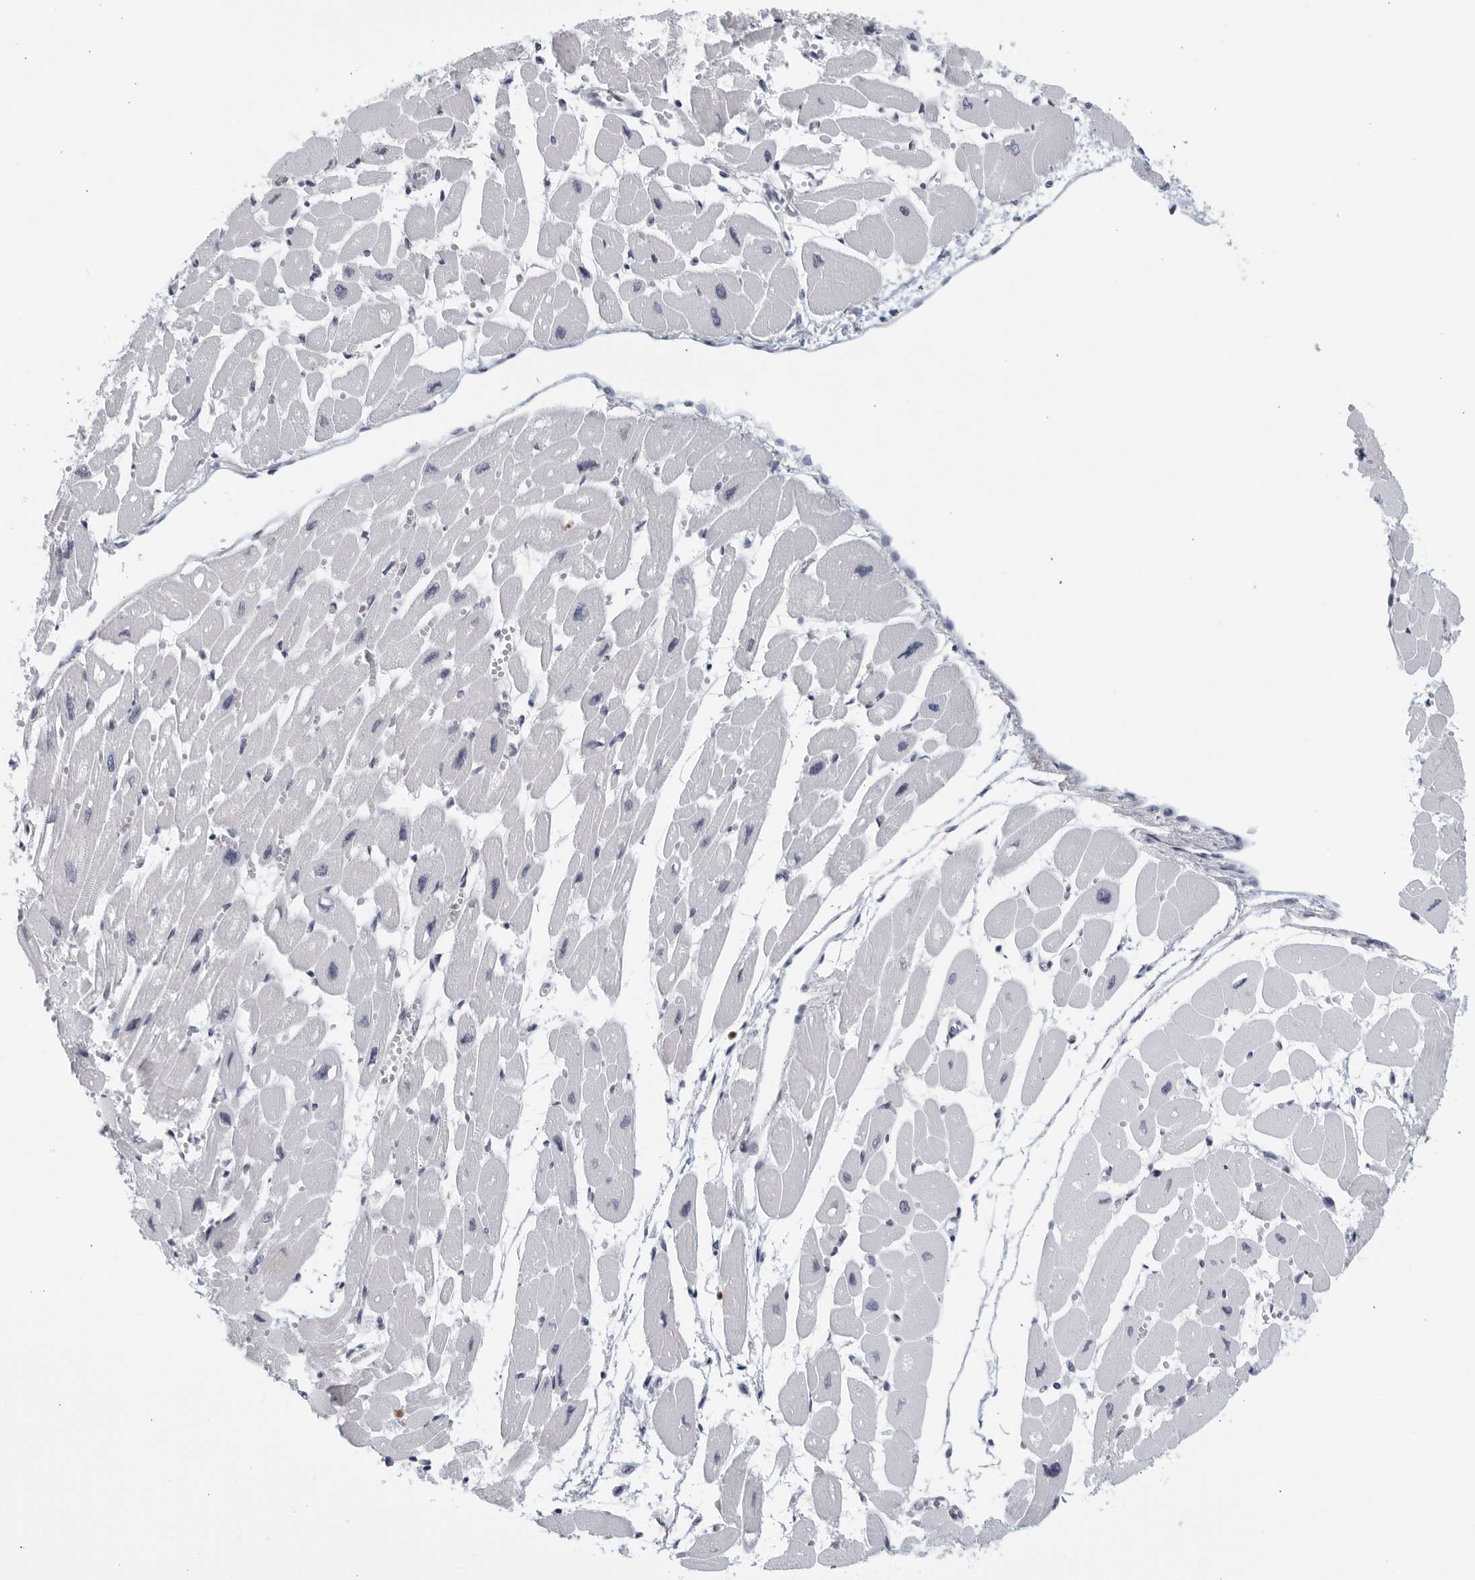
{"staining": {"intensity": "negative", "quantity": "none", "location": "none"}, "tissue": "heart muscle", "cell_type": "Cardiomyocytes", "image_type": "normal", "snomed": [{"axis": "morphology", "description": "Normal tissue, NOS"}, {"axis": "topography", "description": "Heart"}], "caption": "Benign heart muscle was stained to show a protein in brown. There is no significant staining in cardiomyocytes. (DAB (3,3'-diaminobenzidine) IHC visualized using brightfield microscopy, high magnification).", "gene": "KLK7", "patient": {"sex": "female", "age": 54}}